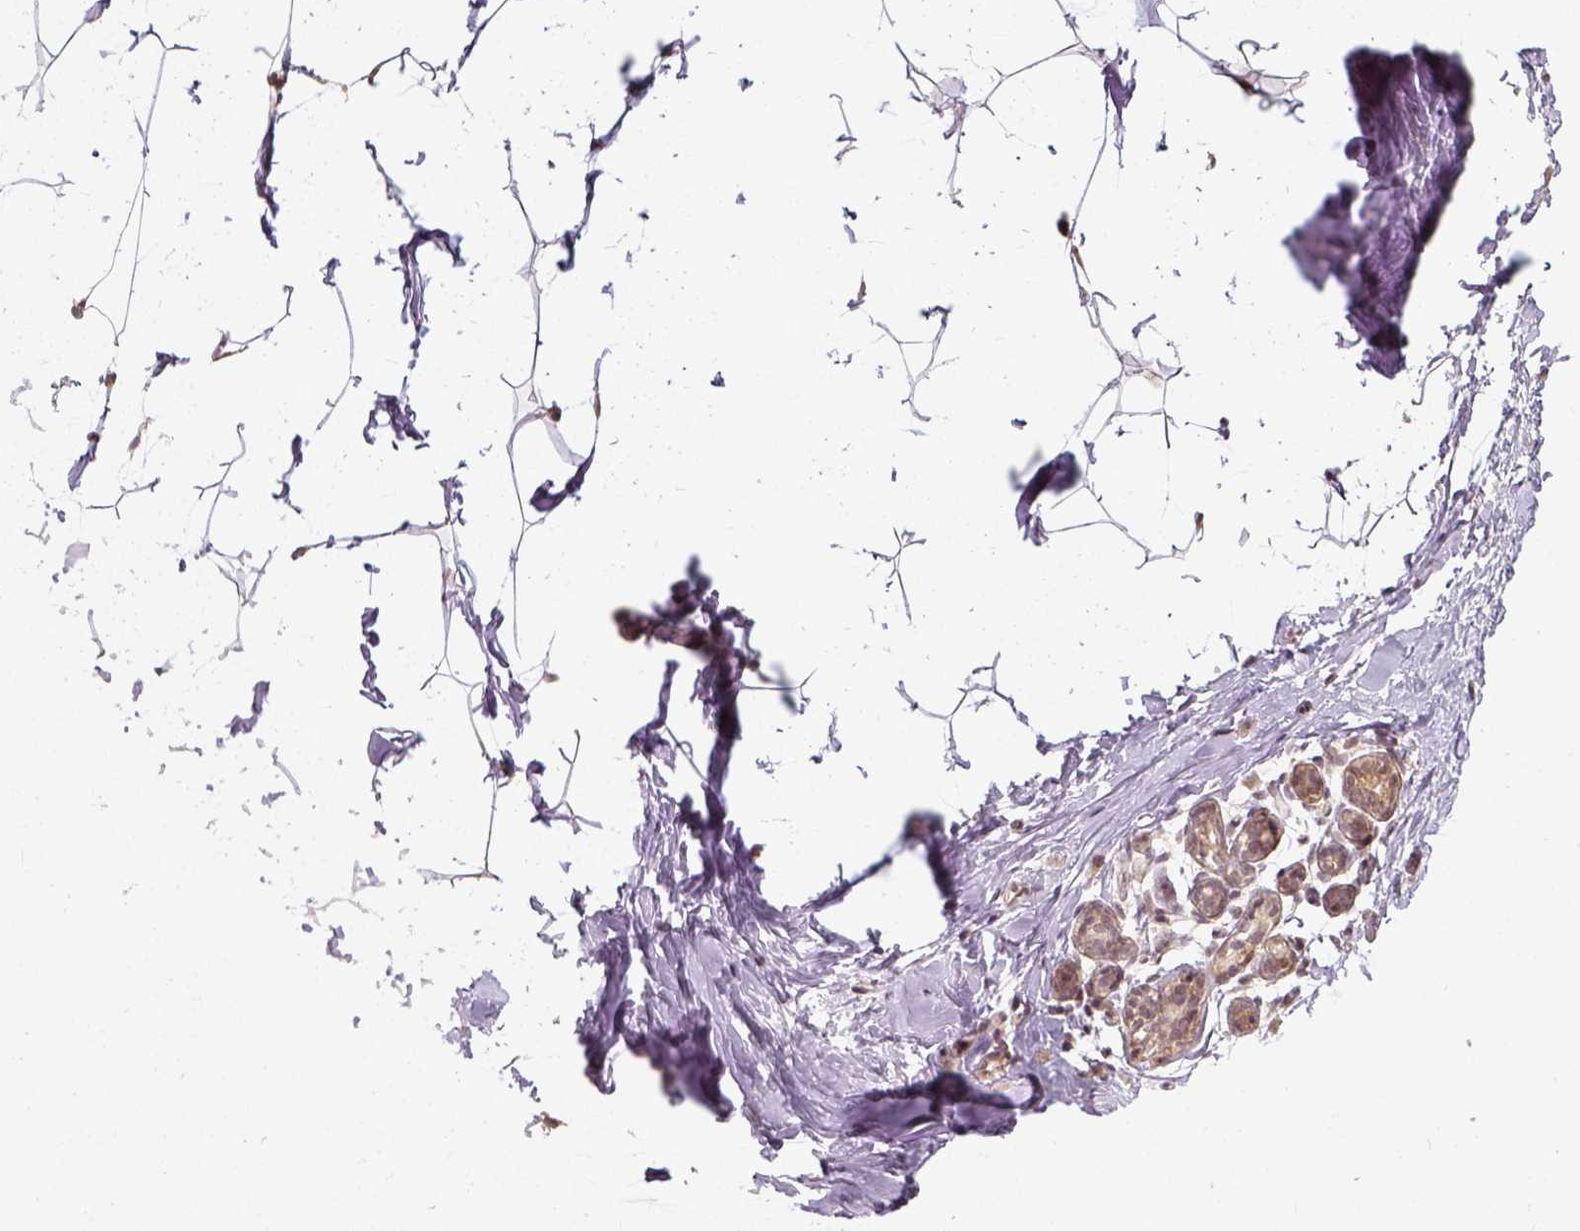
{"staining": {"intensity": "weak", "quantity": ">75%", "location": "cytoplasmic/membranous,nuclear"}, "tissue": "breast", "cell_type": "Adipocytes", "image_type": "normal", "snomed": [{"axis": "morphology", "description": "Normal tissue, NOS"}, {"axis": "topography", "description": "Breast"}], "caption": "Adipocytes show low levels of weak cytoplasmic/membranous,nuclear expression in approximately >75% of cells in unremarkable breast.", "gene": "ZMAT3", "patient": {"sex": "female", "age": 32}}